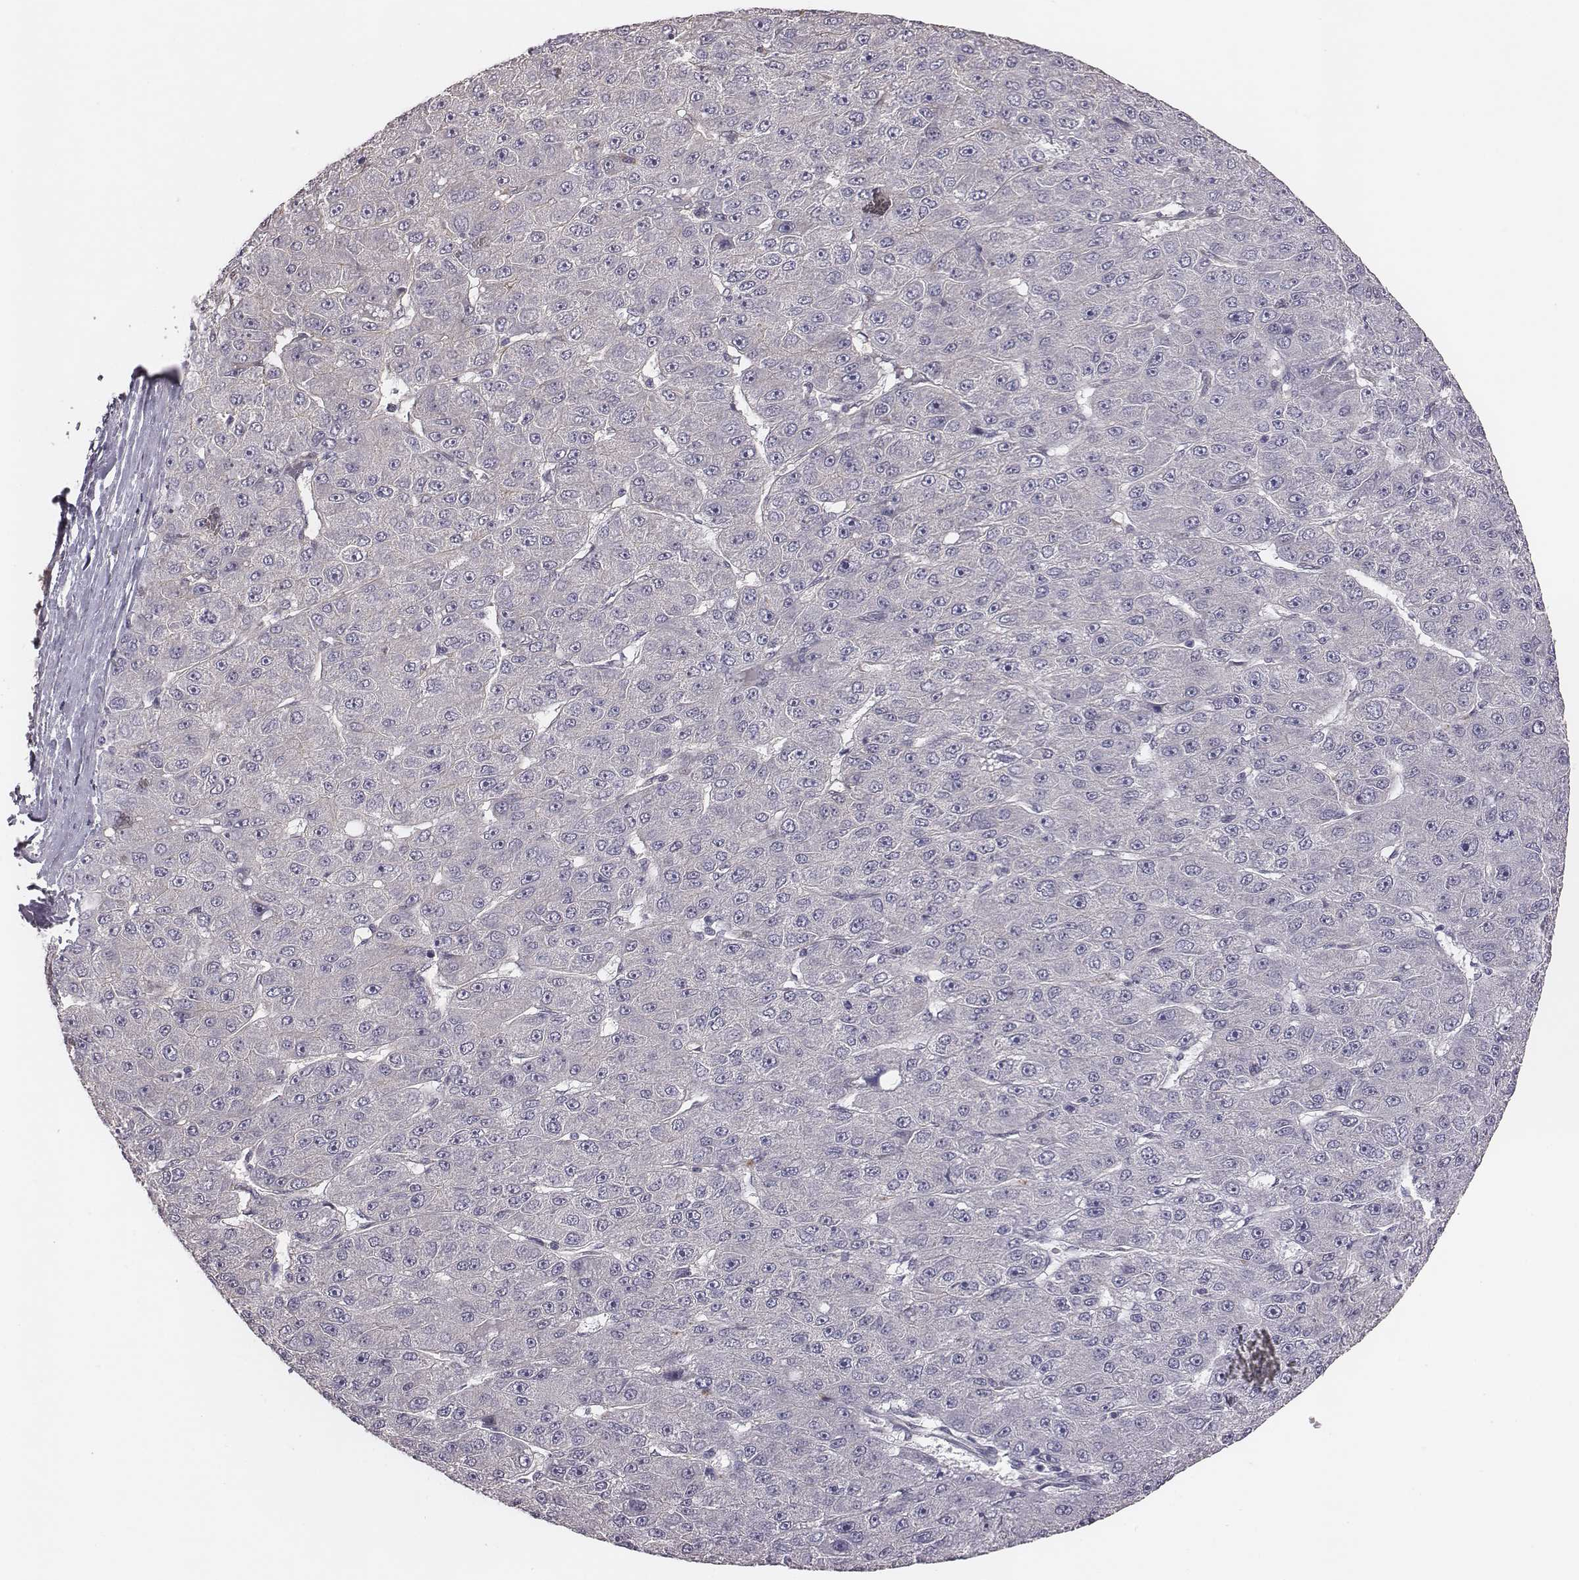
{"staining": {"intensity": "negative", "quantity": "none", "location": "none"}, "tissue": "liver cancer", "cell_type": "Tumor cells", "image_type": "cancer", "snomed": [{"axis": "morphology", "description": "Carcinoma, Hepatocellular, NOS"}, {"axis": "topography", "description": "Liver"}], "caption": "Liver cancer stained for a protein using immunohistochemistry demonstrates no expression tumor cells.", "gene": "SCARF1", "patient": {"sex": "male", "age": 67}}